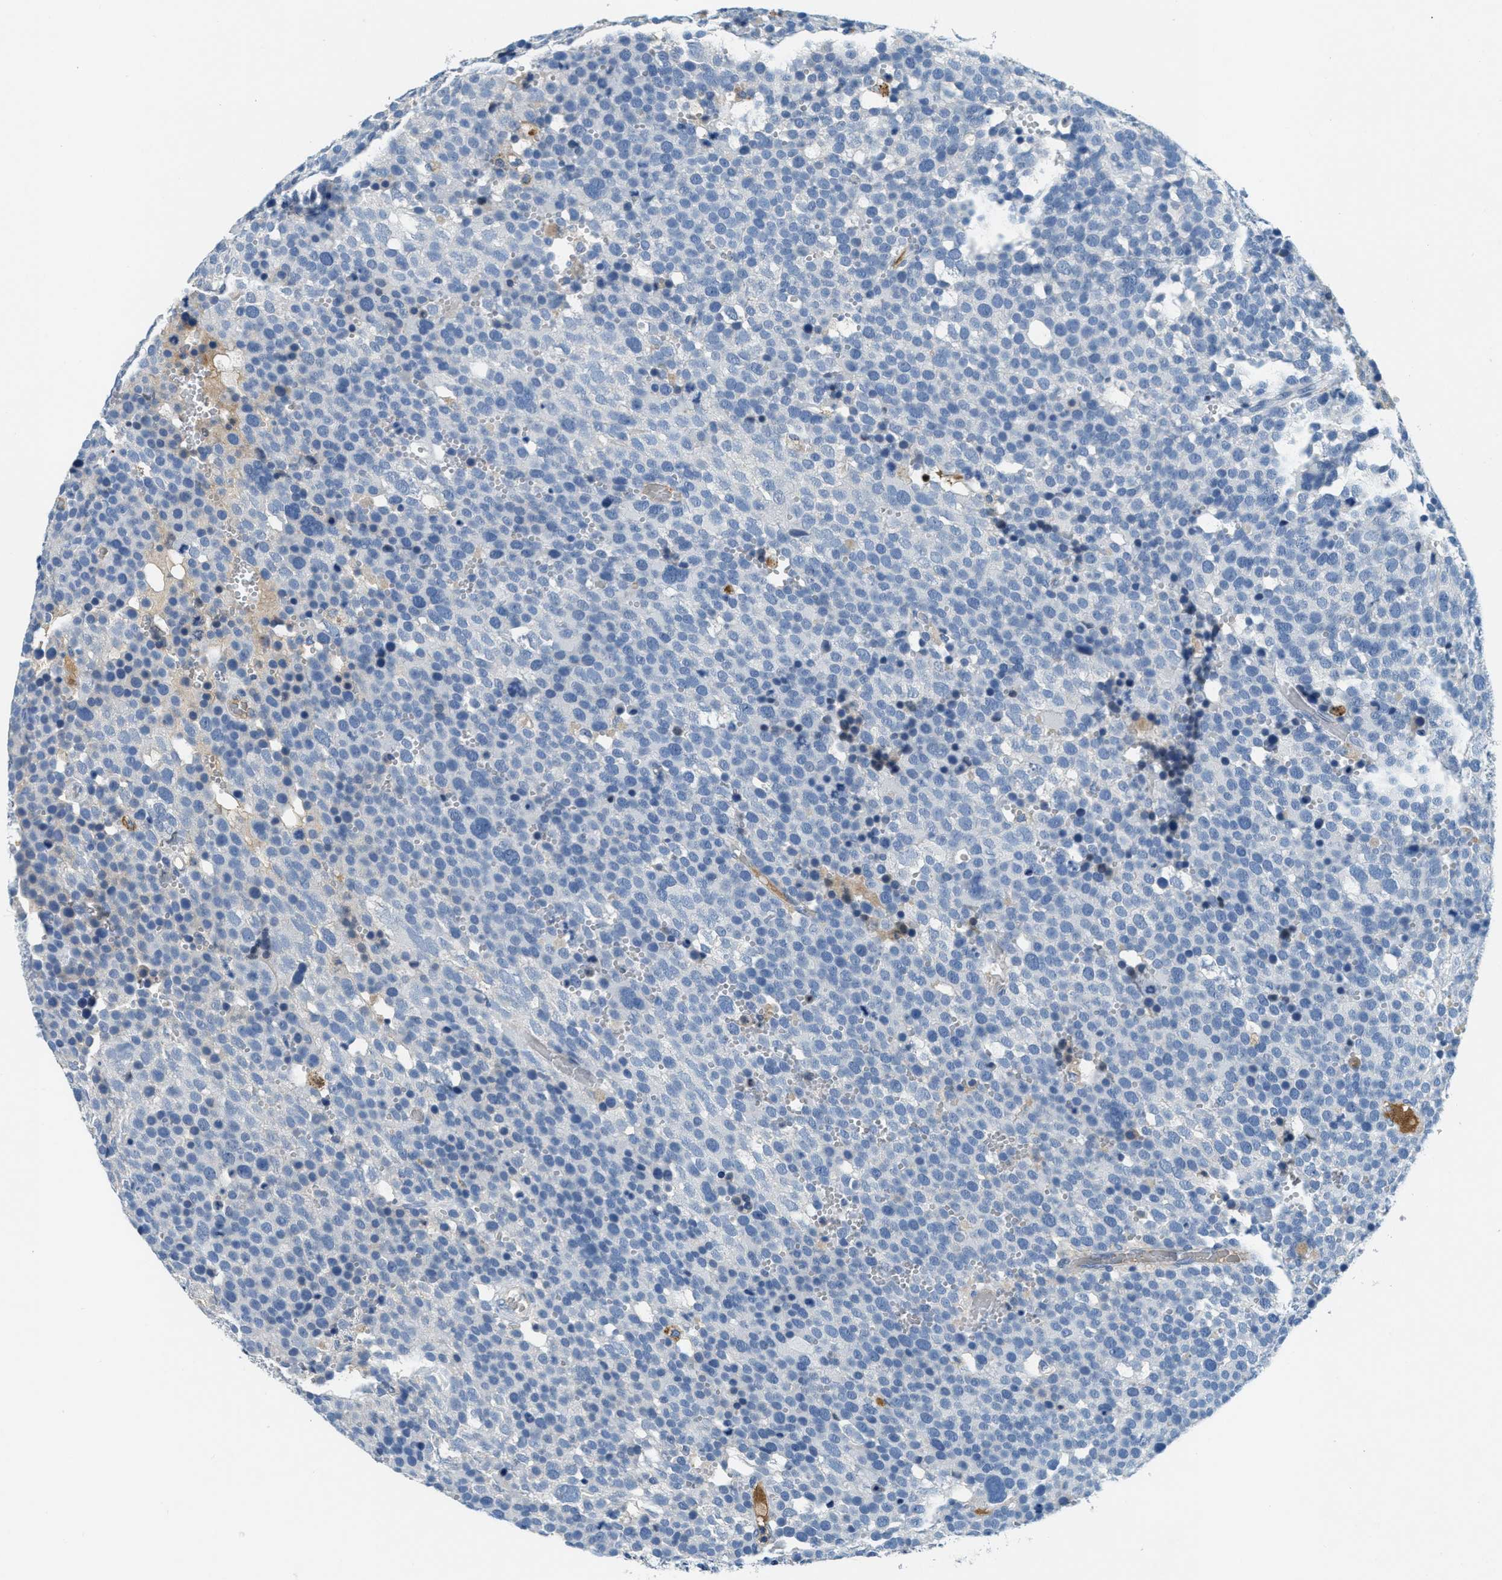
{"staining": {"intensity": "negative", "quantity": "none", "location": "none"}, "tissue": "testis cancer", "cell_type": "Tumor cells", "image_type": "cancer", "snomed": [{"axis": "morphology", "description": "Seminoma, NOS"}, {"axis": "topography", "description": "Testis"}], "caption": "Tumor cells are negative for protein expression in human testis cancer (seminoma).", "gene": "A2M", "patient": {"sex": "male", "age": 71}}